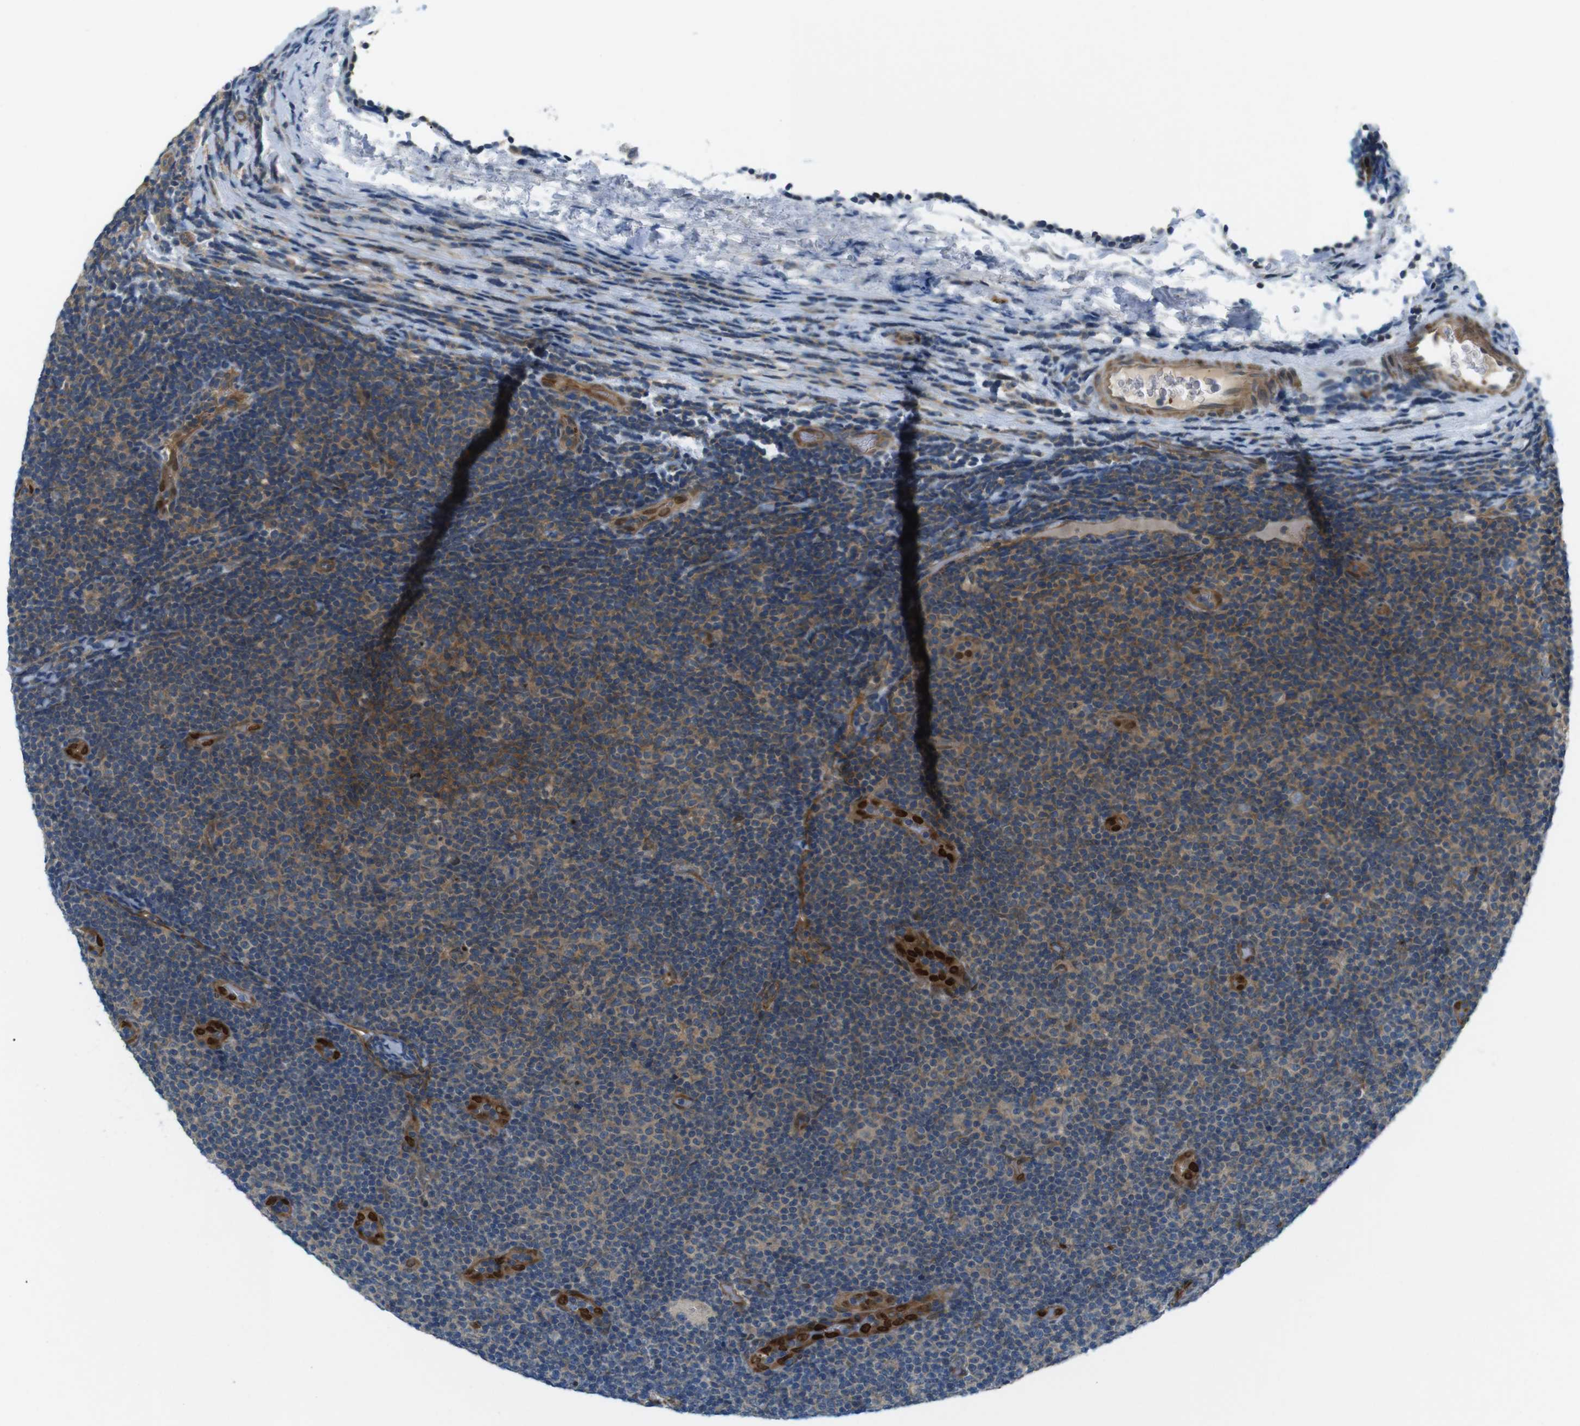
{"staining": {"intensity": "weak", "quantity": "25%-75%", "location": "cytoplasmic/membranous"}, "tissue": "lymphoma", "cell_type": "Tumor cells", "image_type": "cancer", "snomed": [{"axis": "morphology", "description": "Malignant lymphoma, non-Hodgkin's type, Low grade"}, {"axis": "topography", "description": "Lymph node"}], "caption": "Tumor cells display low levels of weak cytoplasmic/membranous positivity in about 25%-75% of cells in human lymphoma.", "gene": "TSC1", "patient": {"sex": "male", "age": 83}}